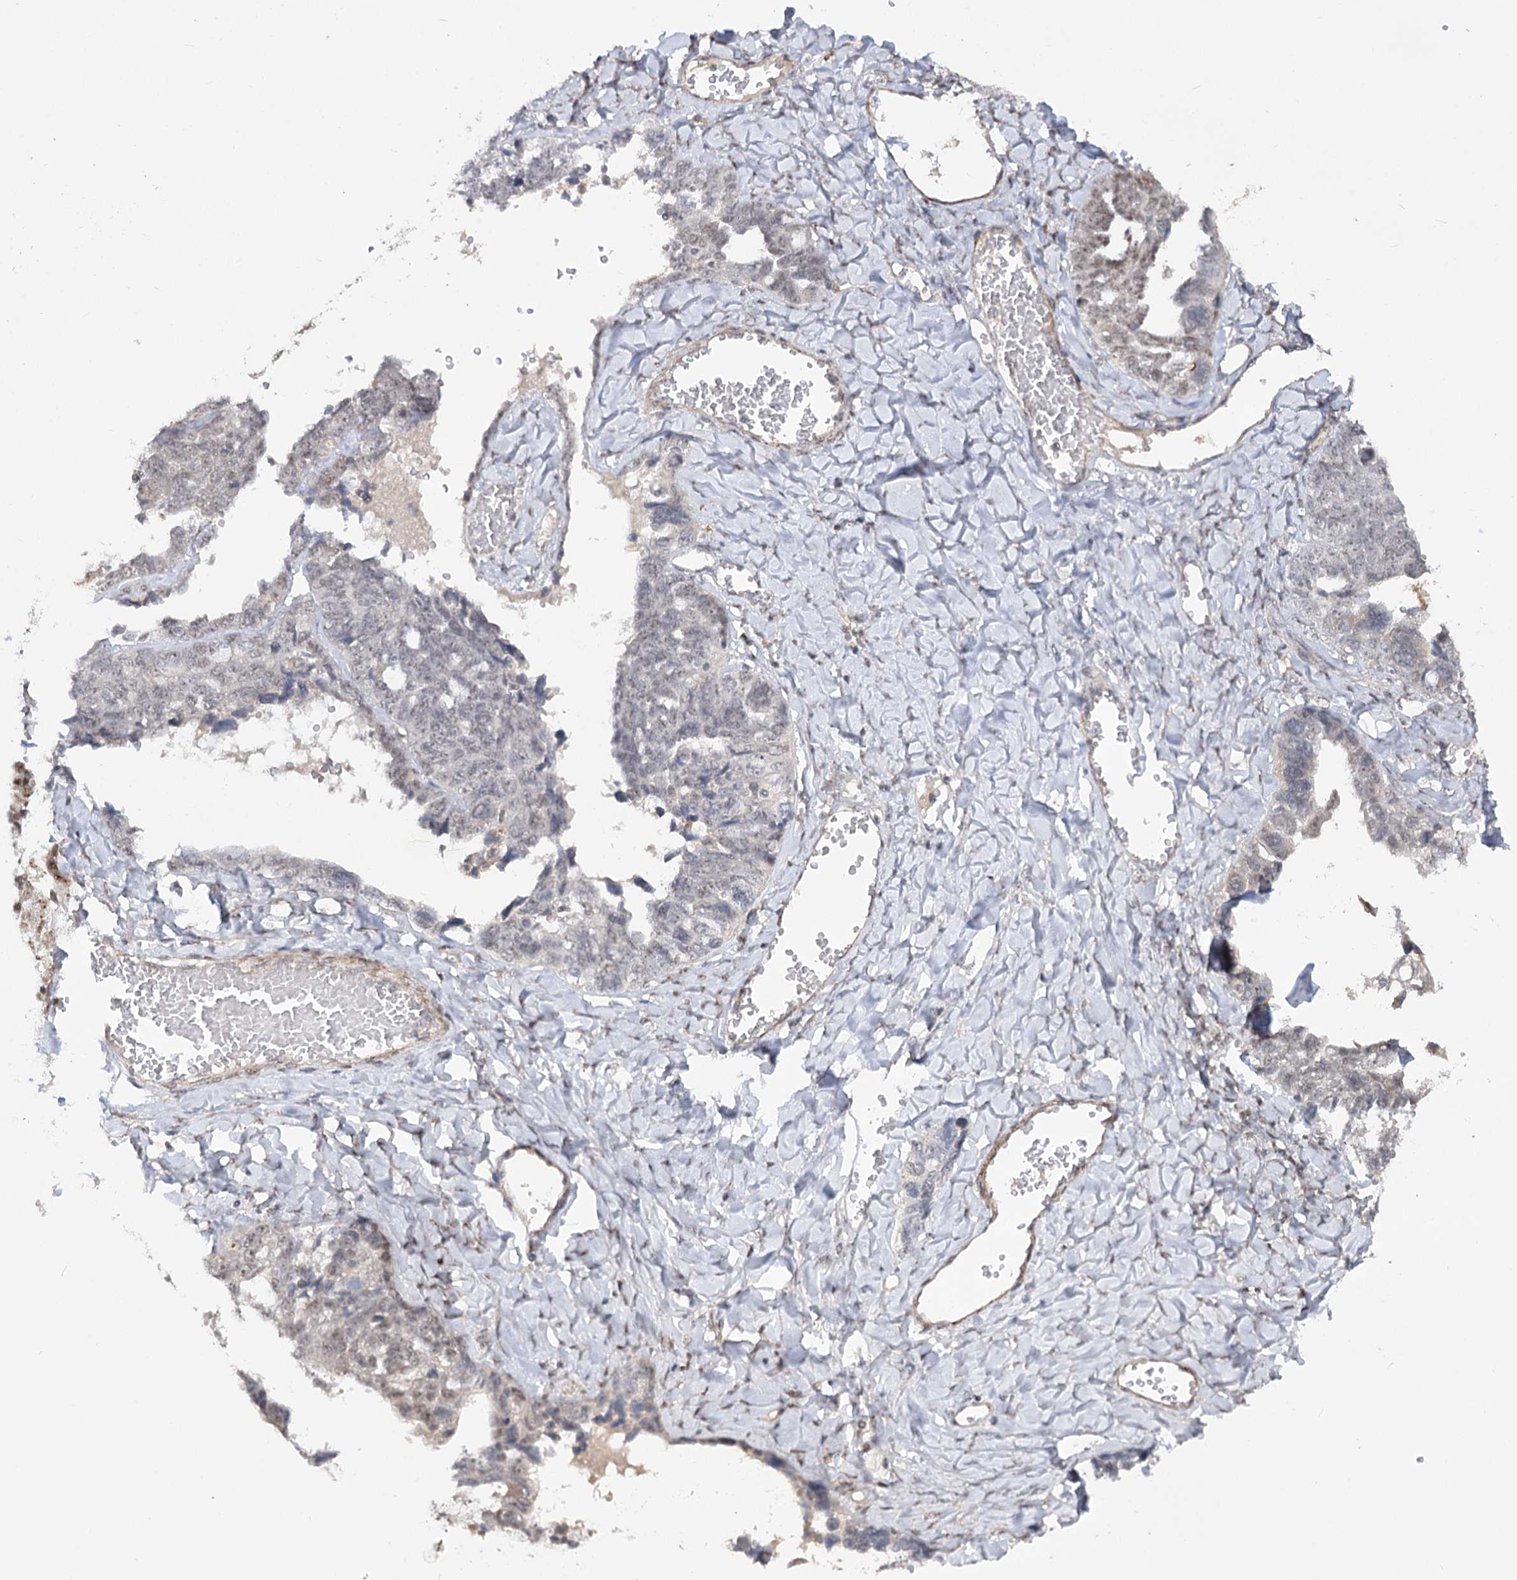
{"staining": {"intensity": "weak", "quantity": "<25%", "location": "nuclear"}, "tissue": "ovarian cancer", "cell_type": "Tumor cells", "image_type": "cancer", "snomed": [{"axis": "morphology", "description": "Cystadenocarcinoma, serous, NOS"}, {"axis": "topography", "description": "Ovary"}], "caption": "Serous cystadenocarcinoma (ovarian) was stained to show a protein in brown. There is no significant staining in tumor cells. The staining is performed using DAB brown chromogen with nuclei counter-stained in using hematoxylin.", "gene": "ZSCAN23", "patient": {"sex": "female", "age": 79}}